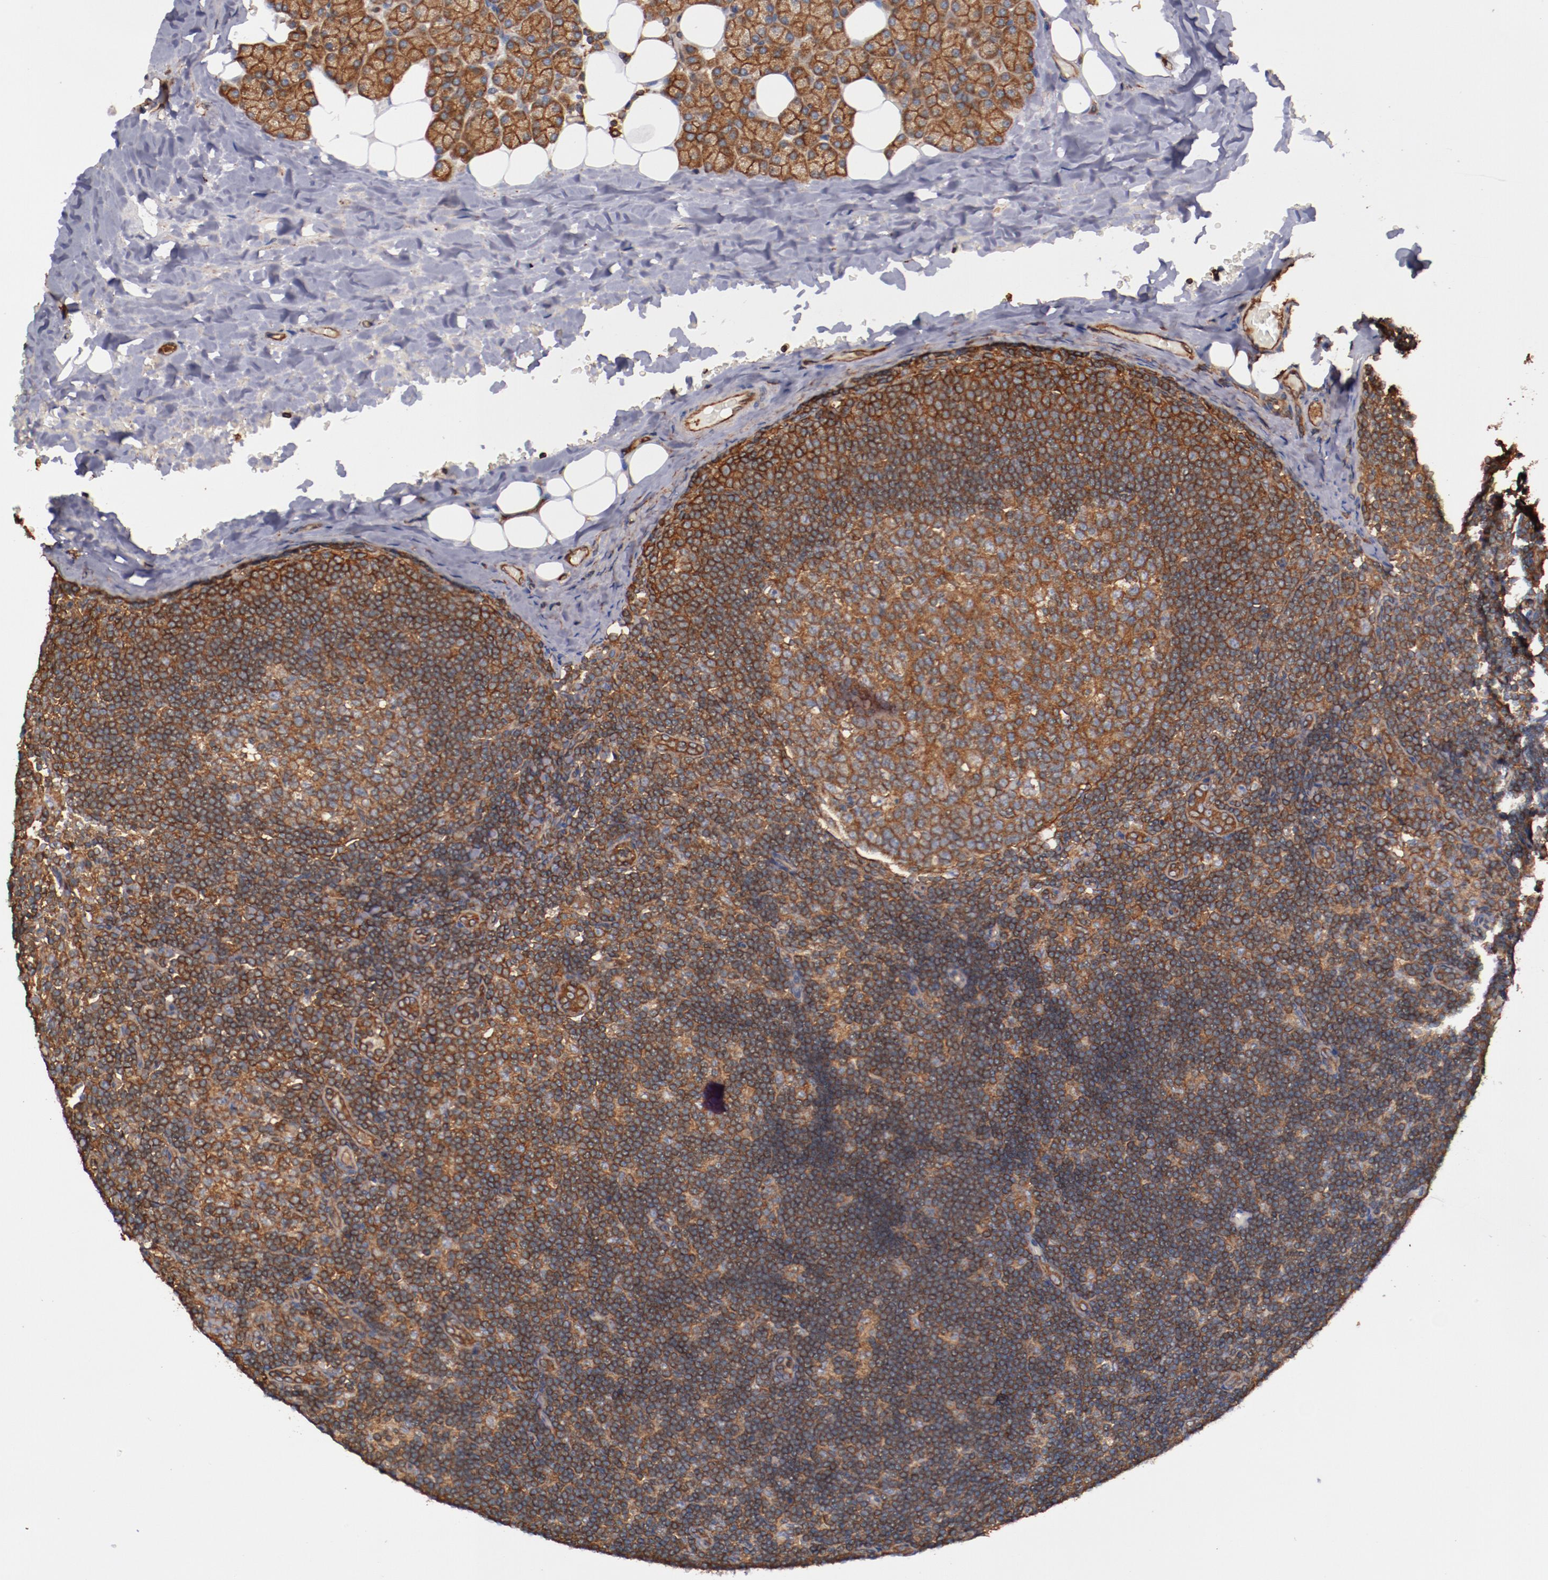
{"staining": {"intensity": "strong", "quantity": ">75%", "location": "cytoplasmic/membranous"}, "tissue": "lymph node", "cell_type": "Germinal center cells", "image_type": "normal", "snomed": [{"axis": "morphology", "description": "Normal tissue, NOS"}, {"axis": "topography", "description": "Lymph node"}, {"axis": "topography", "description": "Salivary gland"}], "caption": "Lymph node stained for a protein displays strong cytoplasmic/membranous positivity in germinal center cells.", "gene": "TMOD3", "patient": {"sex": "male", "age": 8}}